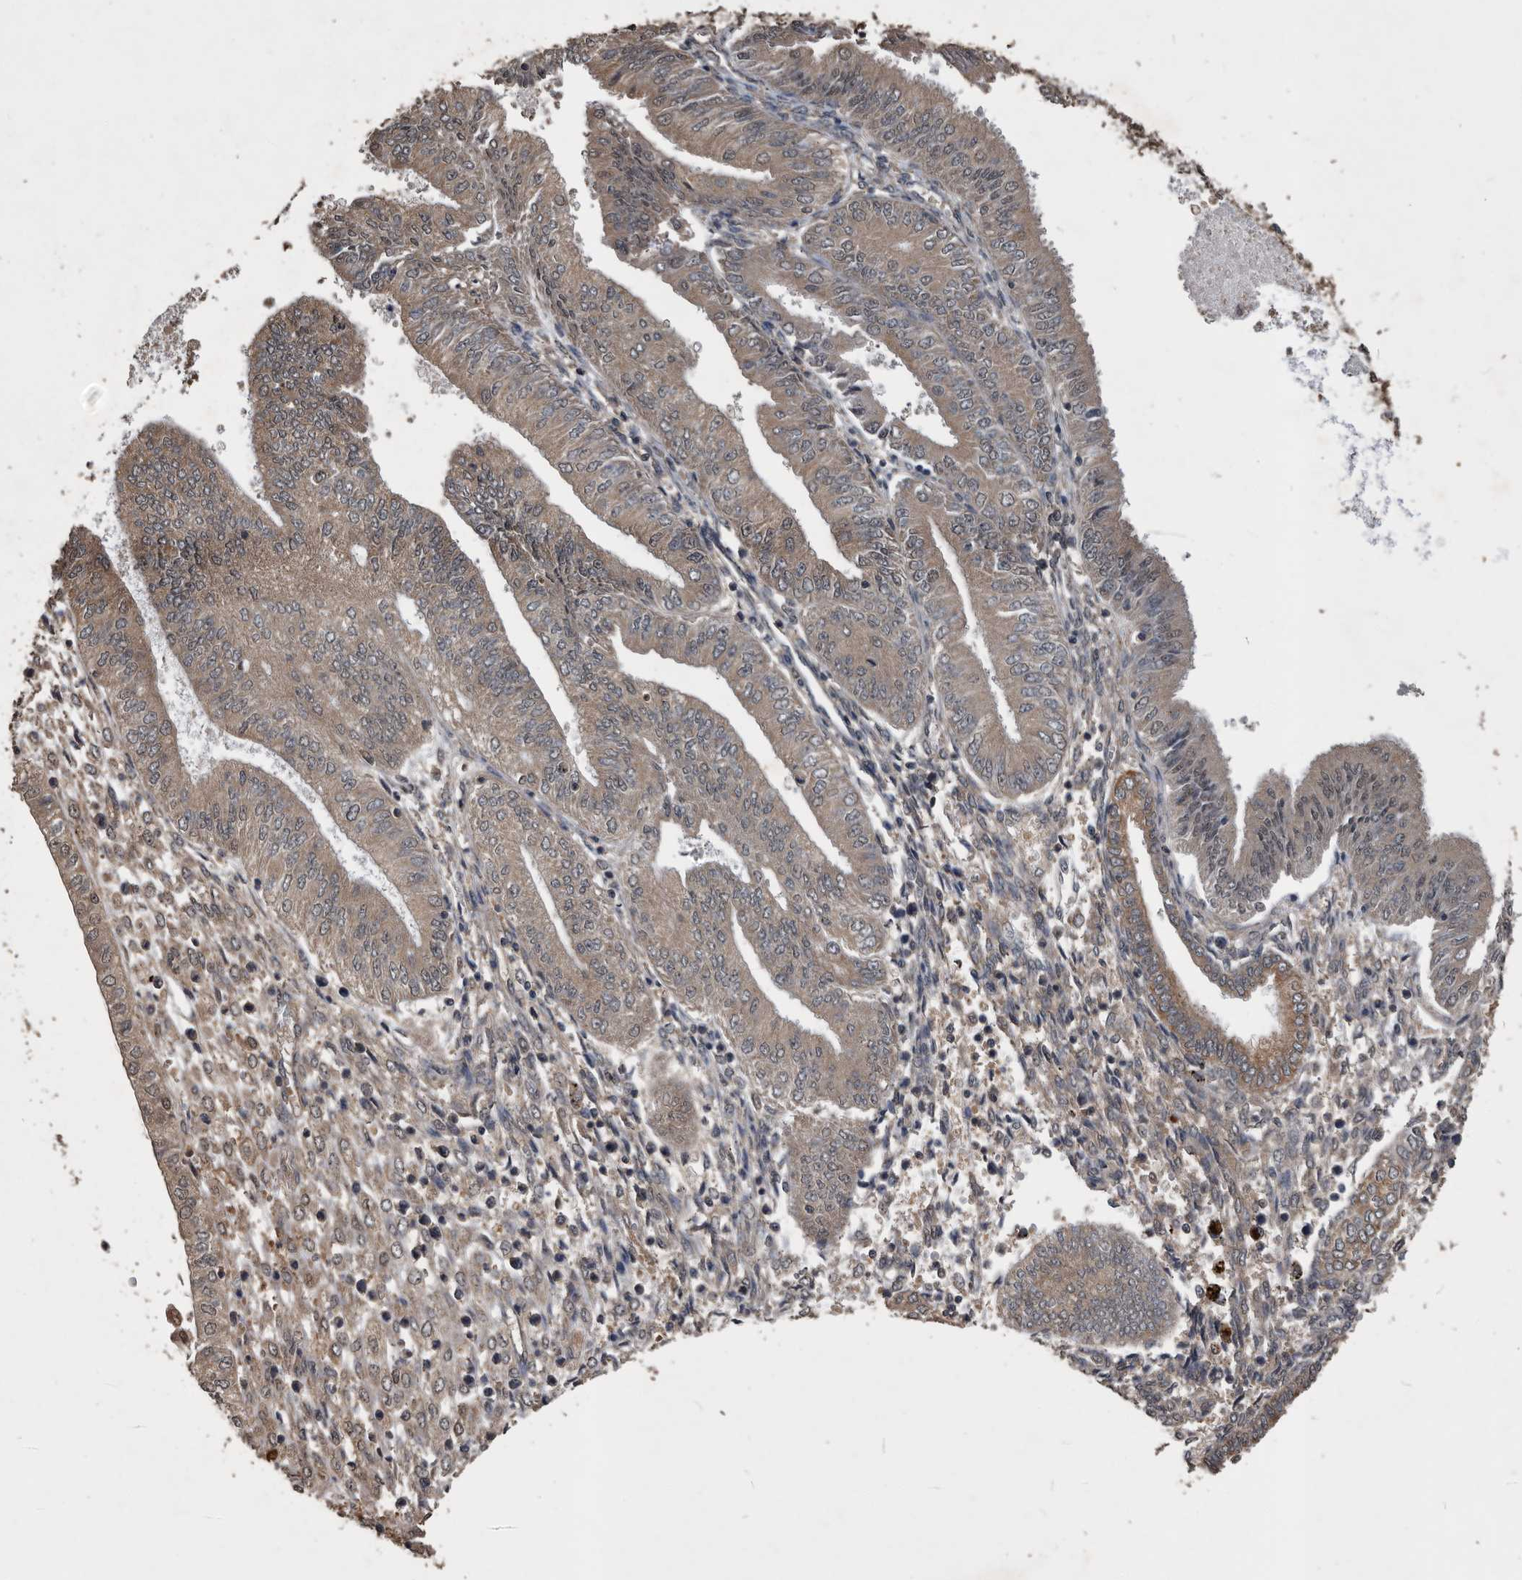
{"staining": {"intensity": "weak", "quantity": ">75%", "location": "cytoplasmic/membranous"}, "tissue": "endometrial cancer", "cell_type": "Tumor cells", "image_type": "cancer", "snomed": [{"axis": "morphology", "description": "Adenocarcinoma, NOS"}, {"axis": "topography", "description": "Endometrium"}], "caption": "Endometrial adenocarcinoma stained with DAB (3,3'-diaminobenzidine) immunohistochemistry displays low levels of weak cytoplasmic/membranous expression in approximately >75% of tumor cells.", "gene": "NRBP1", "patient": {"sex": "female", "age": 53}}